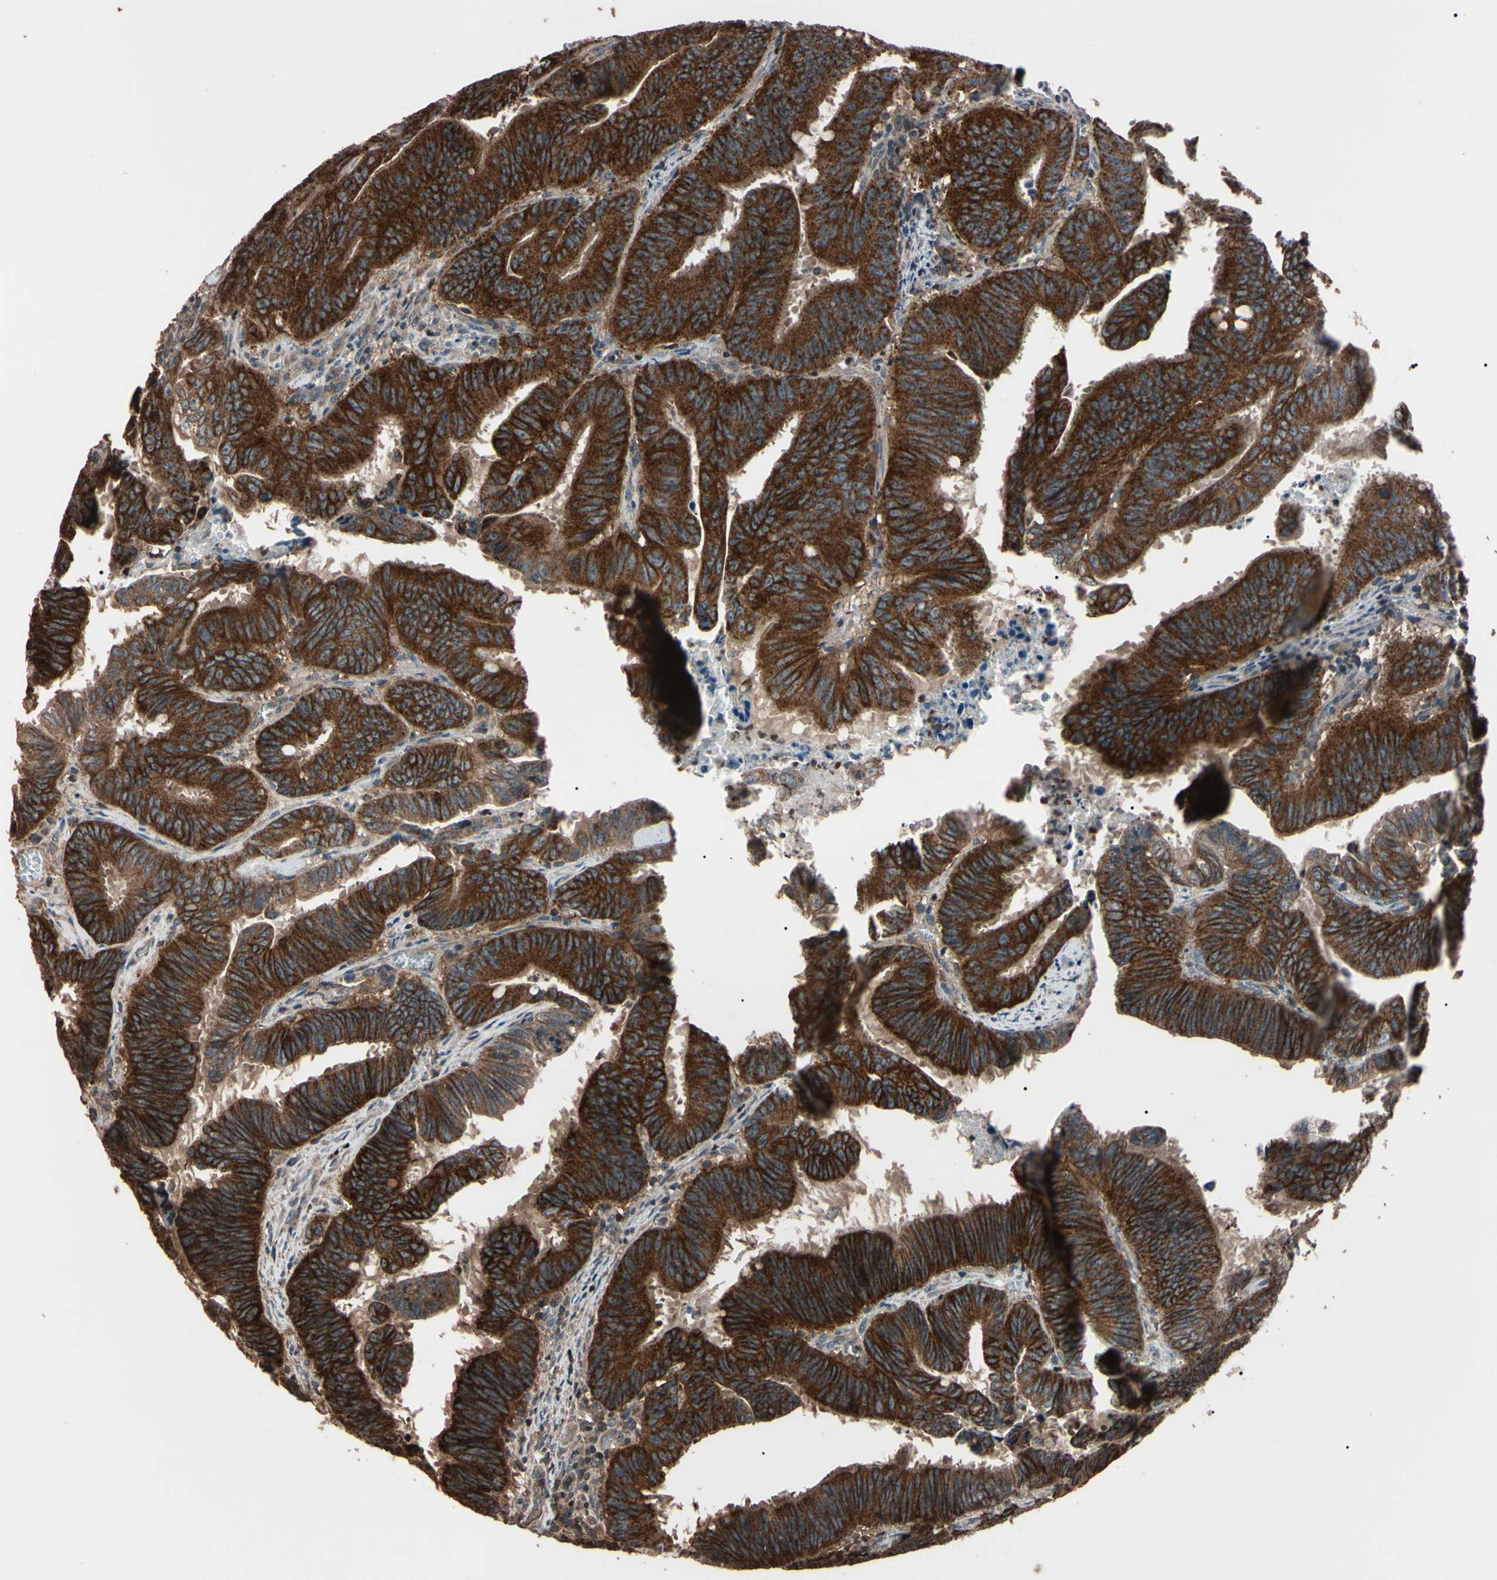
{"staining": {"intensity": "strong", "quantity": ">75%", "location": "cytoplasmic/membranous"}, "tissue": "colorectal cancer", "cell_type": "Tumor cells", "image_type": "cancer", "snomed": [{"axis": "morphology", "description": "Adenocarcinoma, NOS"}, {"axis": "topography", "description": "Colon"}], "caption": "This is a micrograph of immunohistochemistry (IHC) staining of colorectal cancer, which shows strong staining in the cytoplasmic/membranous of tumor cells.", "gene": "TNFRSF1A", "patient": {"sex": "male", "age": 45}}